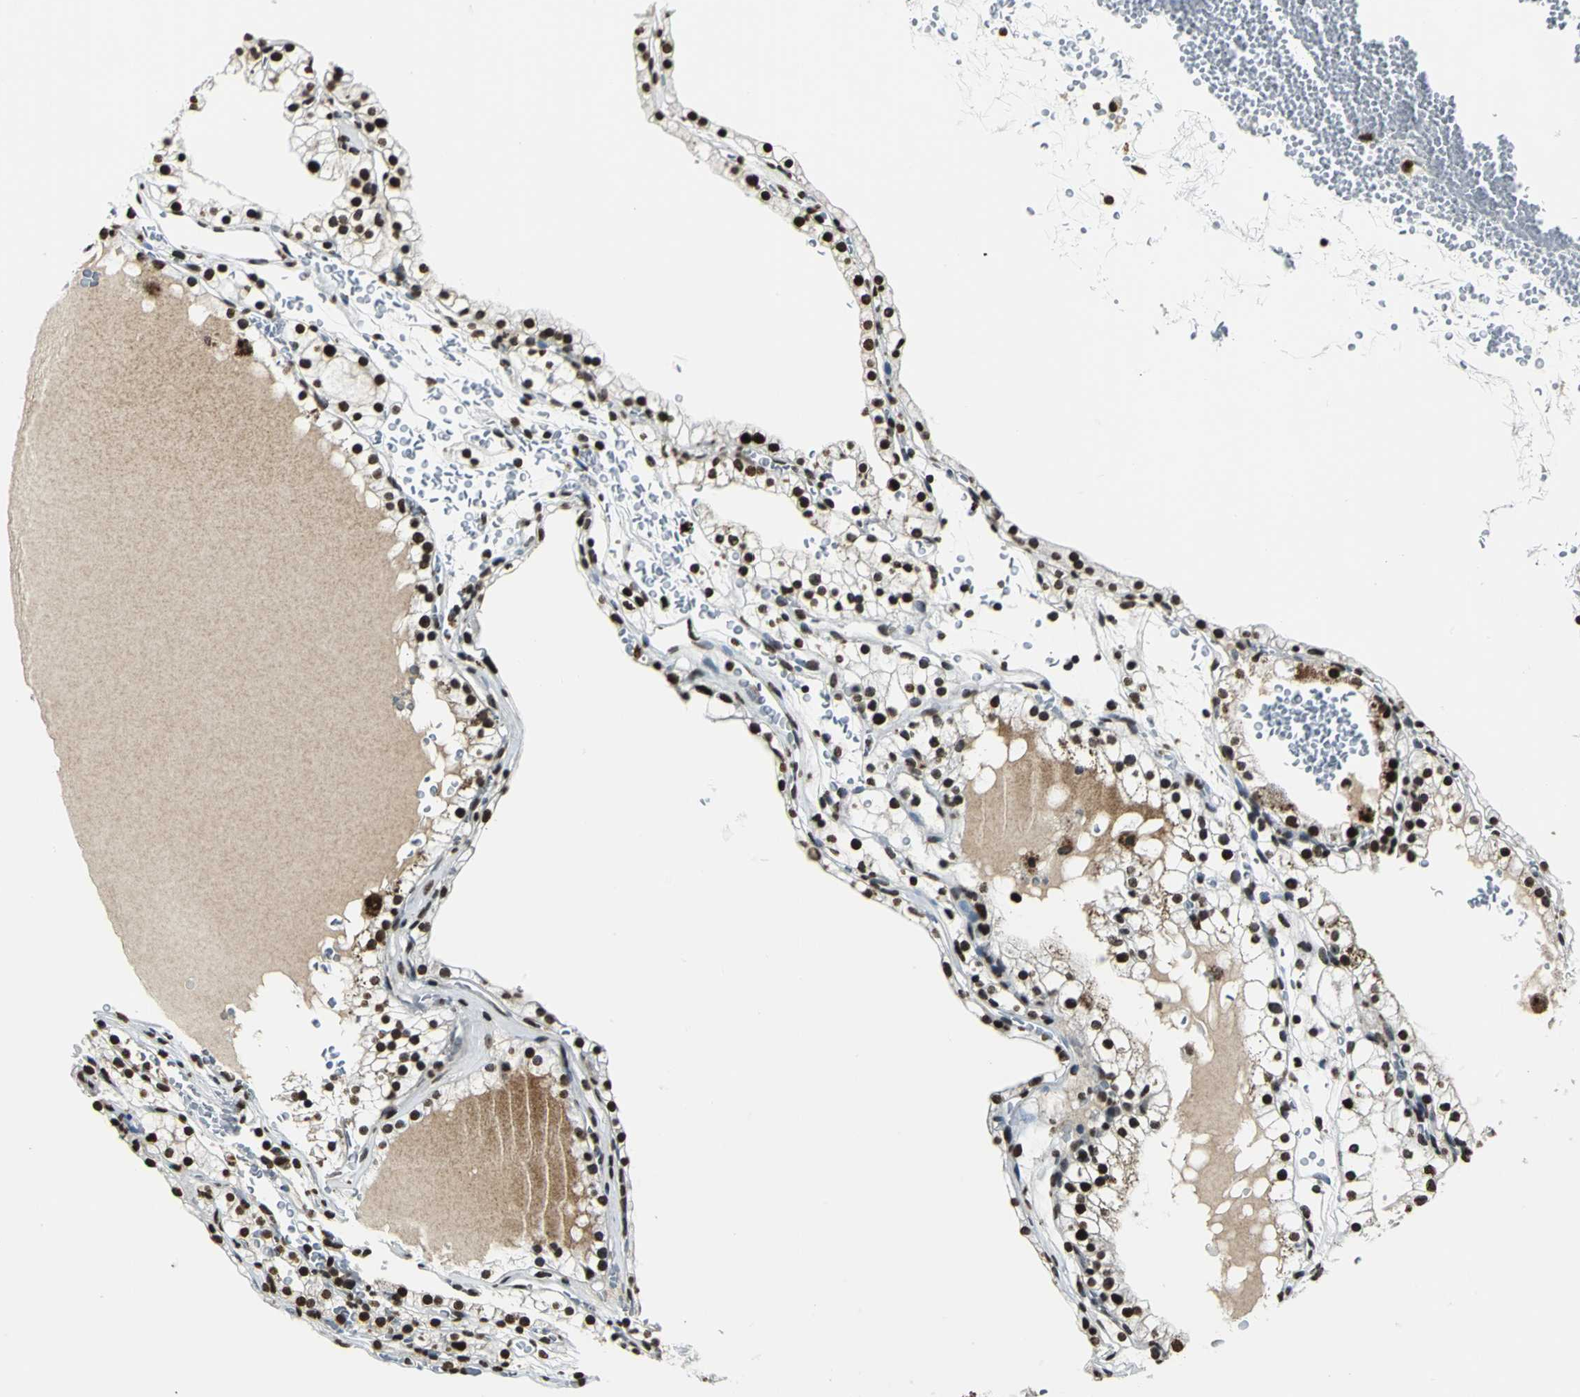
{"staining": {"intensity": "strong", "quantity": ">75%", "location": "nuclear"}, "tissue": "renal cancer", "cell_type": "Tumor cells", "image_type": "cancer", "snomed": [{"axis": "morphology", "description": "Adenocarcinoma, NOS"}, {"axis": "topography", "description": "Kidney"}], "caption": "Immunohistochemistry photomicrograph of neoplastic tissue: renal adenocarcinoma stained using immunohistochemistry exhibits high levels of strong protein expression localized specifically in the nuclear of tumor cells, appearing as a nuclear brown color.", "gene": "MCM4", "patient": {"sex": "female", "age": 41}}